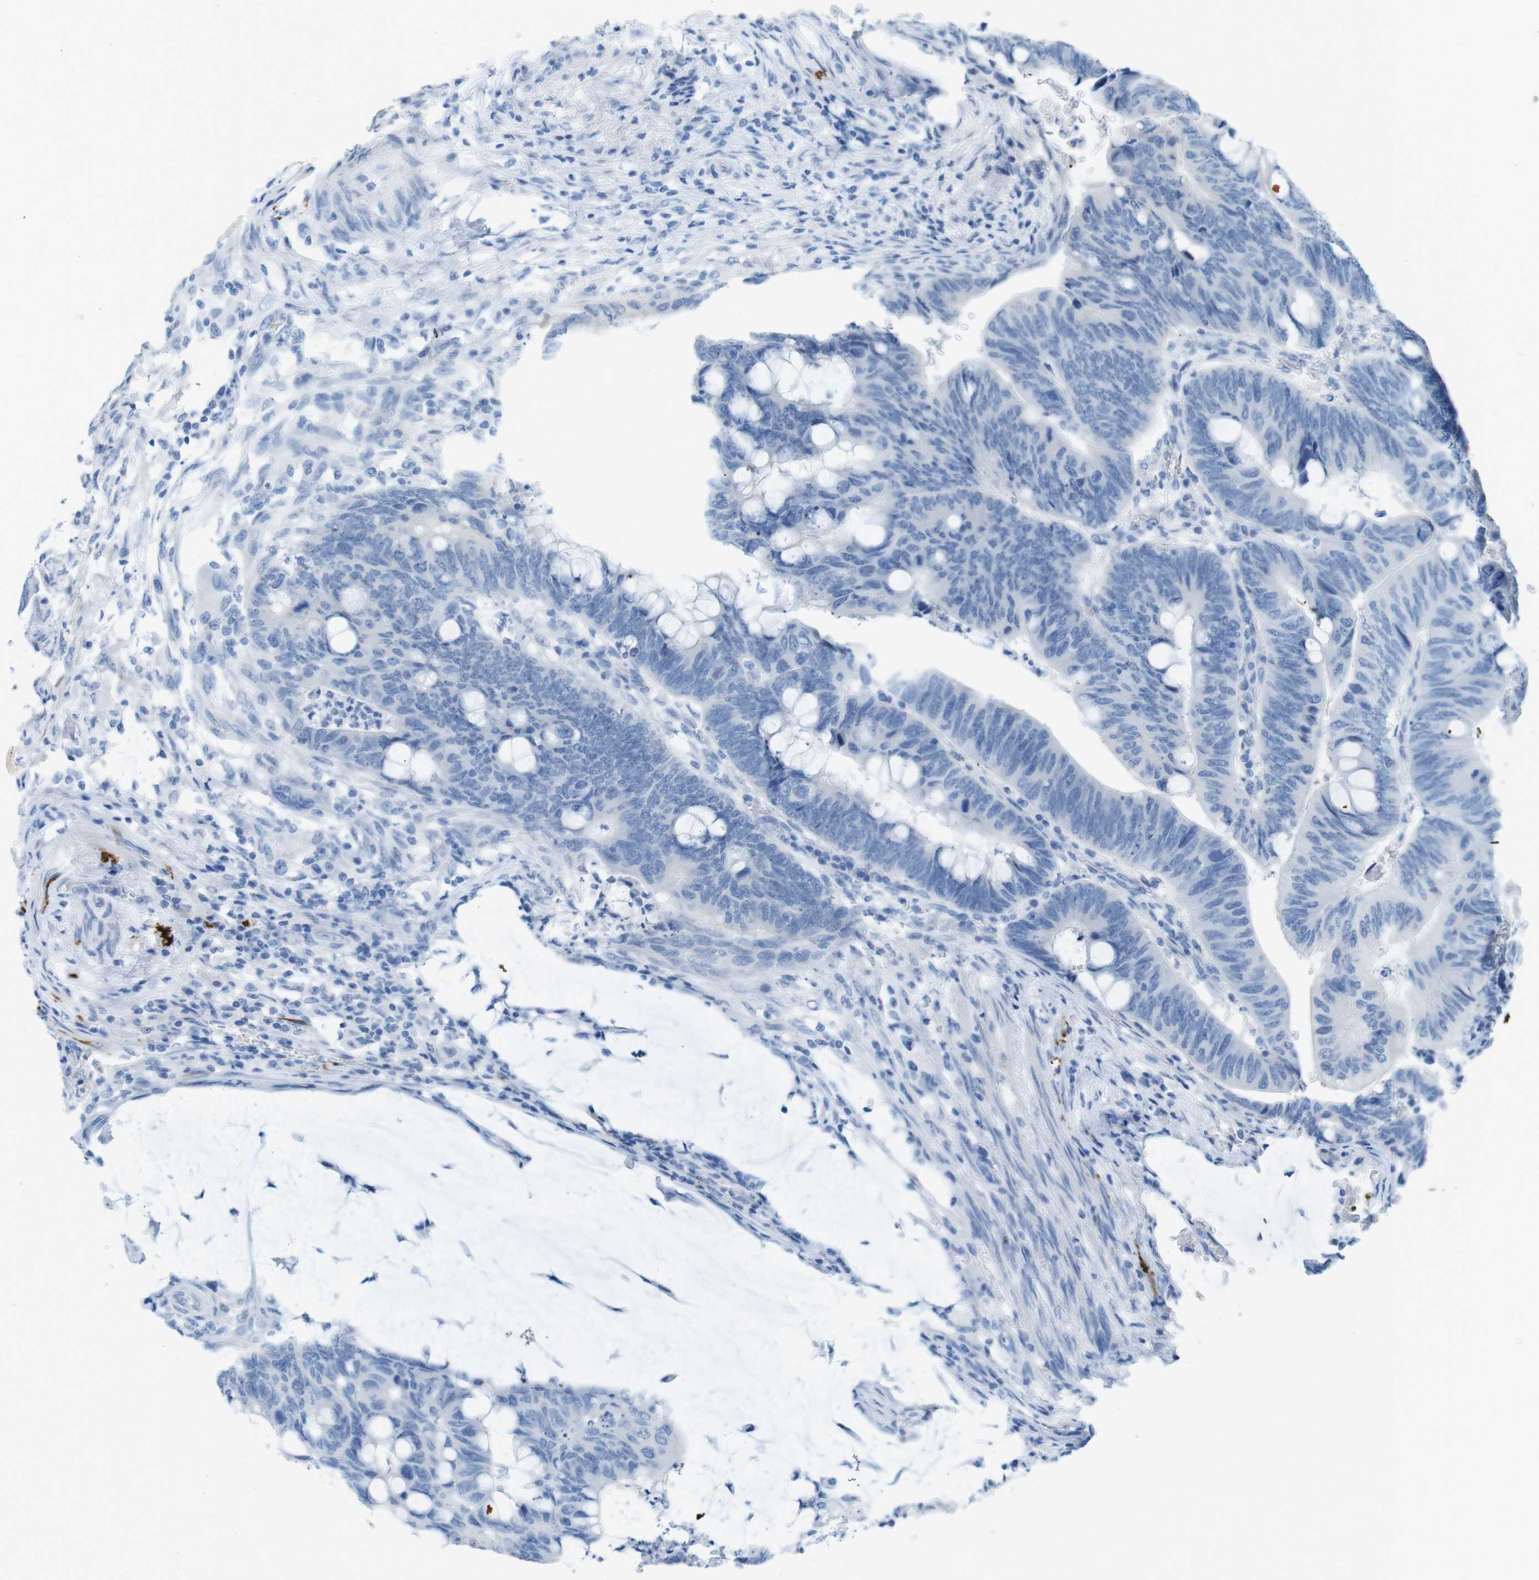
{"staining": {"intensity": "negative", "quantity": "none", "location": "none"}, "tissue": "colorectal cancer", "cell_type": "Tumor cells", "image_type": "cancer", "snomed": [{"axis": "morphology", "description": "Normal tissue, NOS"}, {"axis": "morphology", "description": "Adenocarcinoma, NOS"}, {"axis": "topography", "description": "Rectum"}, {"axis": "topography", "description": "Peripheral nerve tissue"}], "caption": "Tumor cells are negative for brown protein staining in colorectal cancer. The staining is performed using DAB brown chromogen with nuclei counter-stained in using hematoxylin.", "gene": "GAP43", "patient": {"sex": "male", "age": 92}}